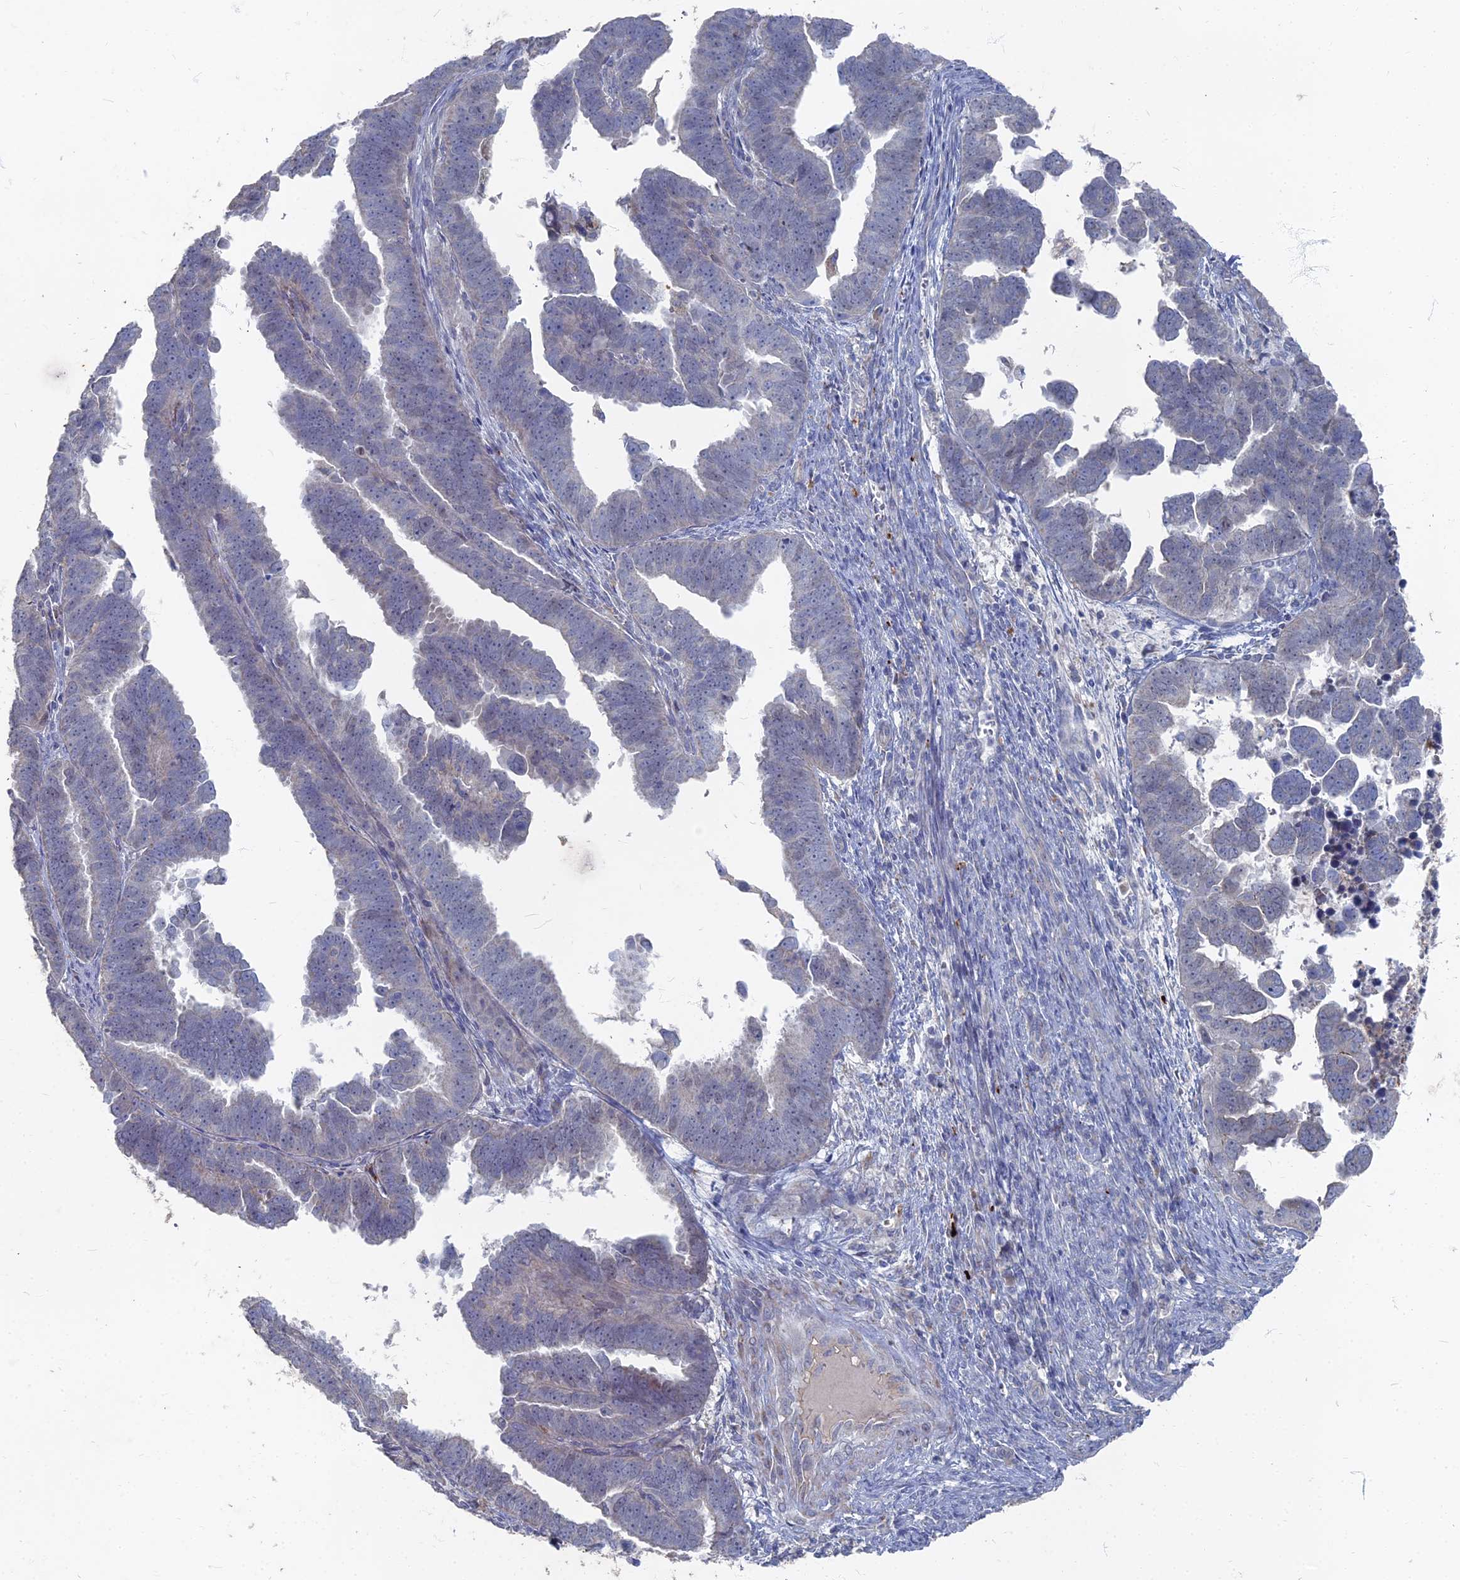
{"staining": {"intensity": "negative", "quantity": "none", "location": "none"}, "tissue": "endometrial cancer", "cell_type": "Tumor cells", "image_type": "cancer", "snomed": [{"axis": "morphology", "description": "Adenocarcinoma, NOS"}, {"axis": "topography", "description": "Endometrium"}], "caption": "Immunohistochemical staining of human adenocarcinoma (endometrial) exhibits no significant expression in tumor cells. (DAB immunohistochemistry visualized using brightfield microscopy, high magnification).", "gene": "TMEM128", "patient": {"sex": "female", "age": 75}}